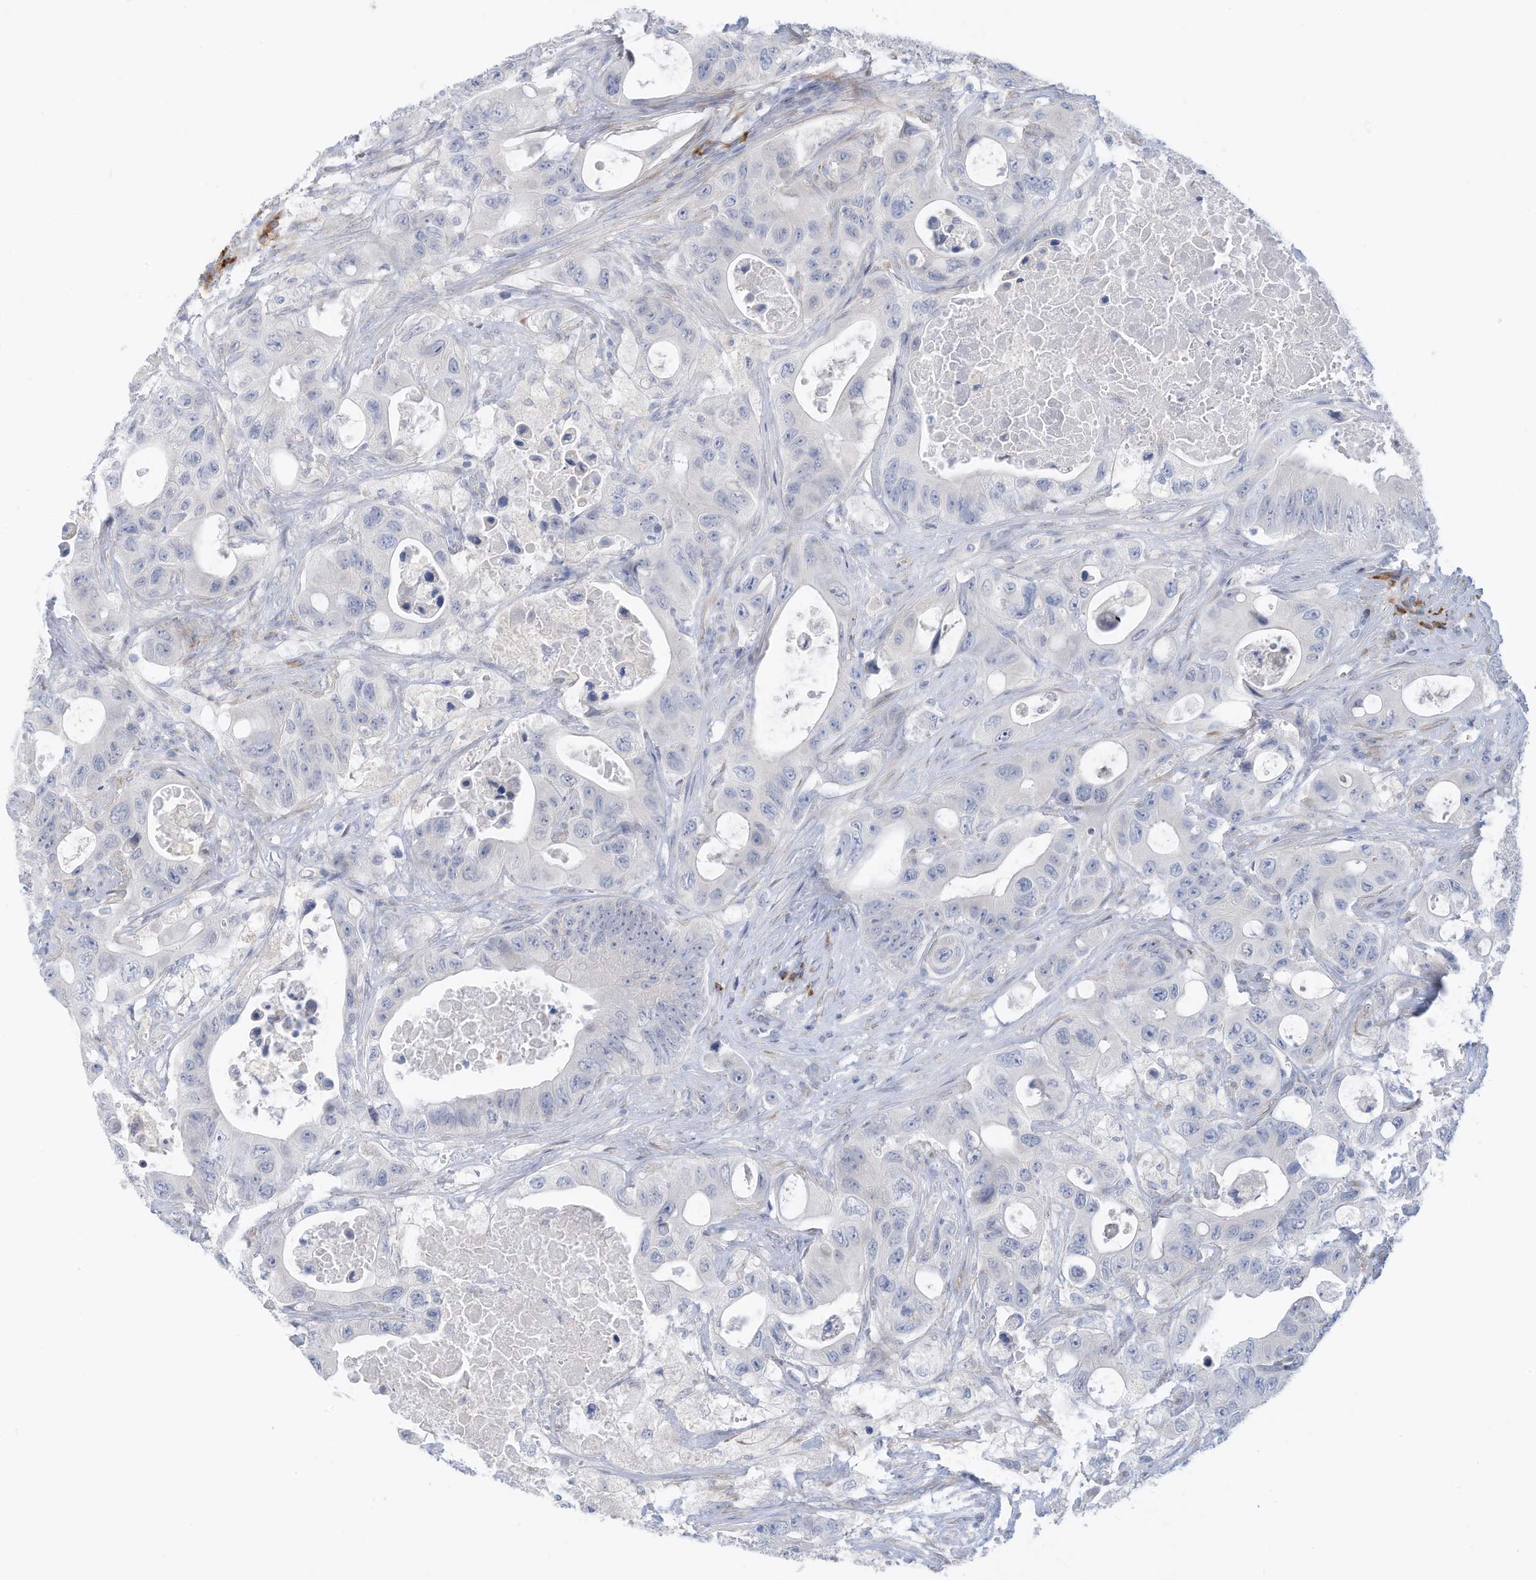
{"staining": {"intensity": "negative", "quantity": "none", "location": "none"}, "tissue": "colorectal cancer", "cell_type": "Tumor cells", "image_type": "cancer", "snomed": [{"axis": "morphology", "description": "Adenocarcinoma, NOS"}, {"axis": "topography", "description": "Colon"}], "caption": "A photomicrograph of human colorectal cancer (adenocarcinoma) is negative for staining in tumor cells.", "gene": "ZNF292", "patient": {"sex": "female", "age": 46}}